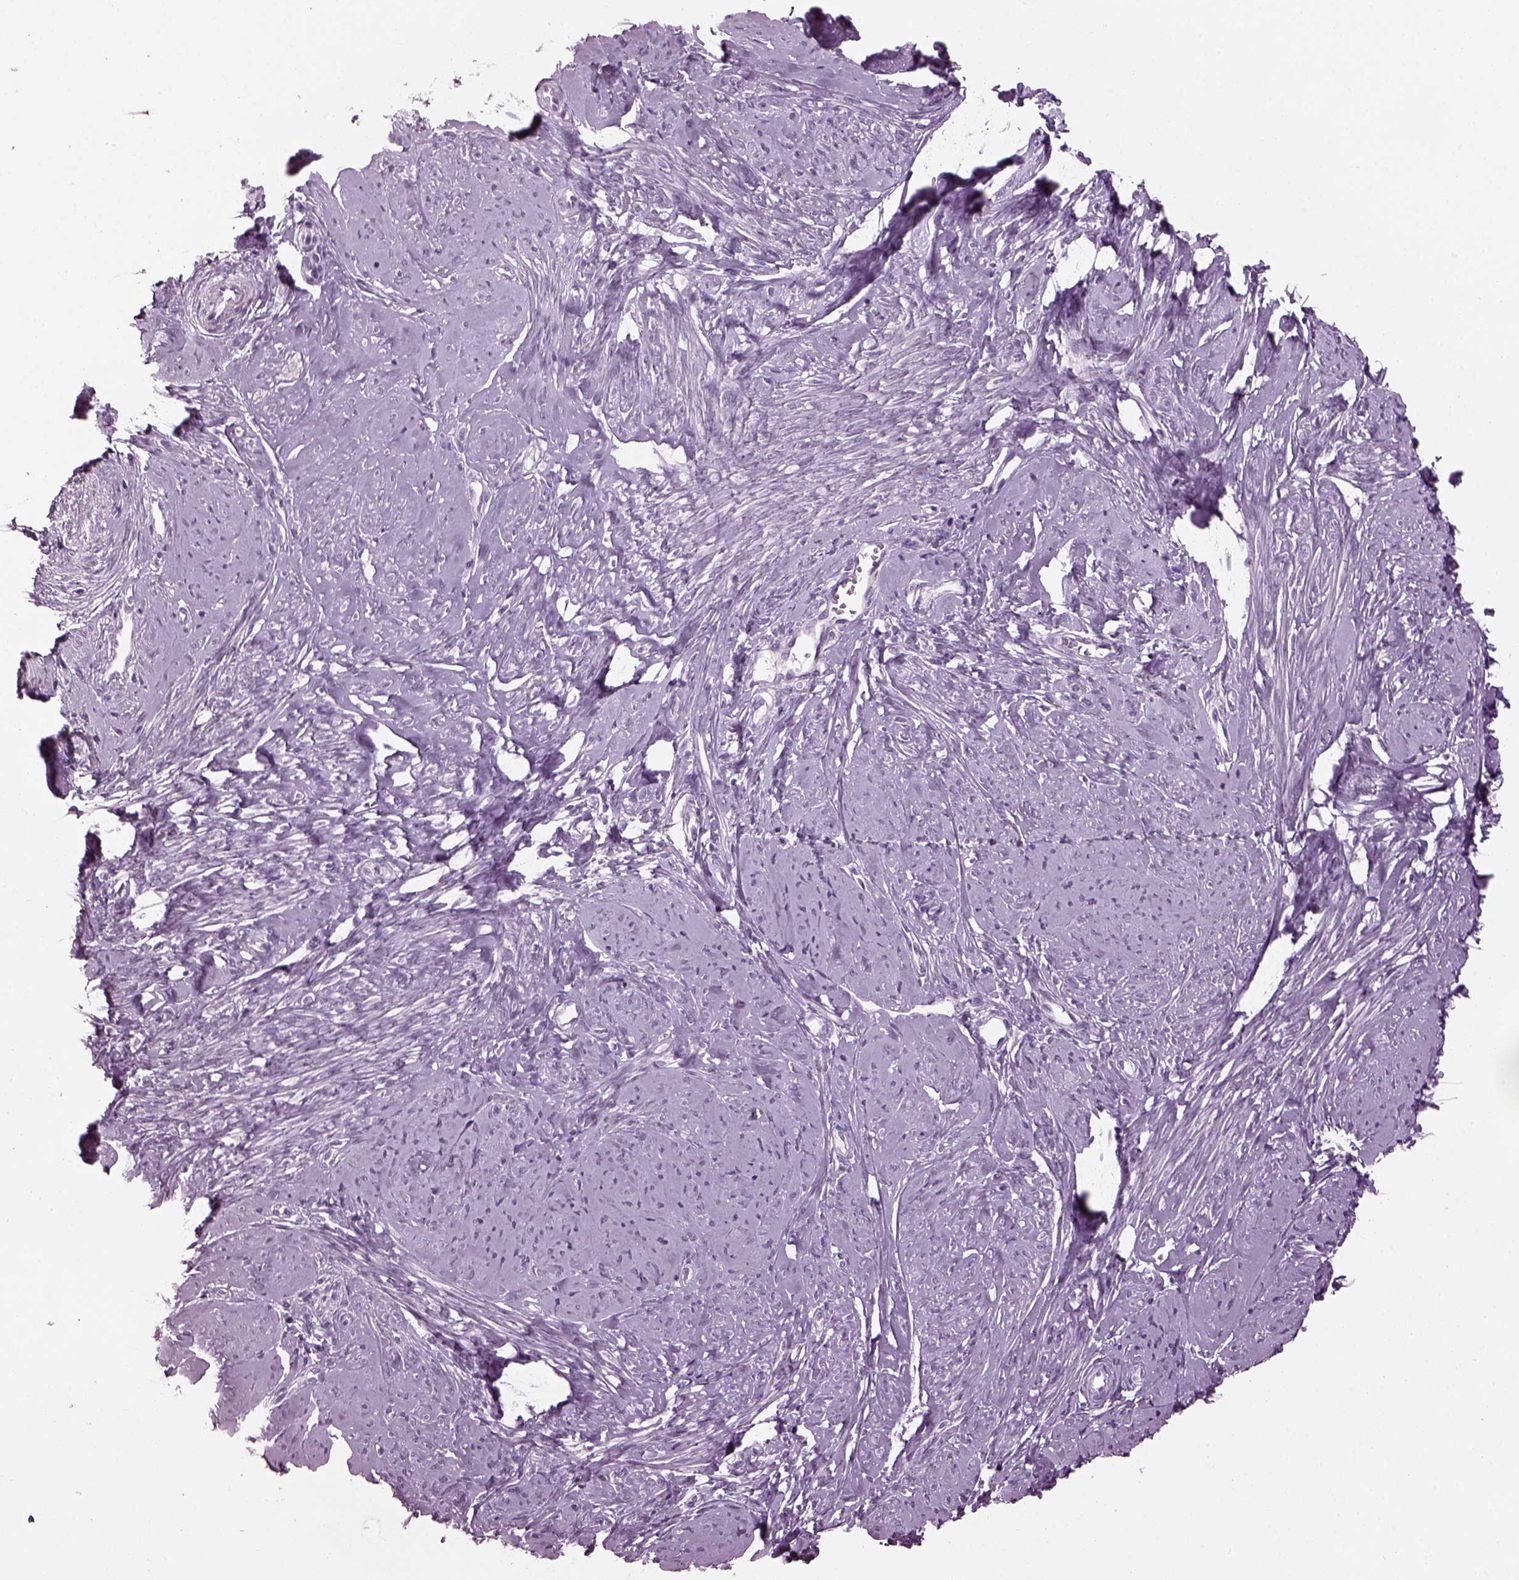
{"staining": {"intensity": "negative", "quantity": "none", "location": "none"}, "tissue": "smooth muscle", "cell_type": "Smooth muscle cells", "image_type": "normal", "snomed": [{"axis": "morphology", "description": "Normal tissue, NOS"}, {"axis": "topography", "description": "Smooth muscle"}], "caption": "Protein analysis of benign smooth muscle displays no significant positivity in smooth muscle cells.", "gene": "TMEM231", "patient": {"sex": "female", "age": 48}}